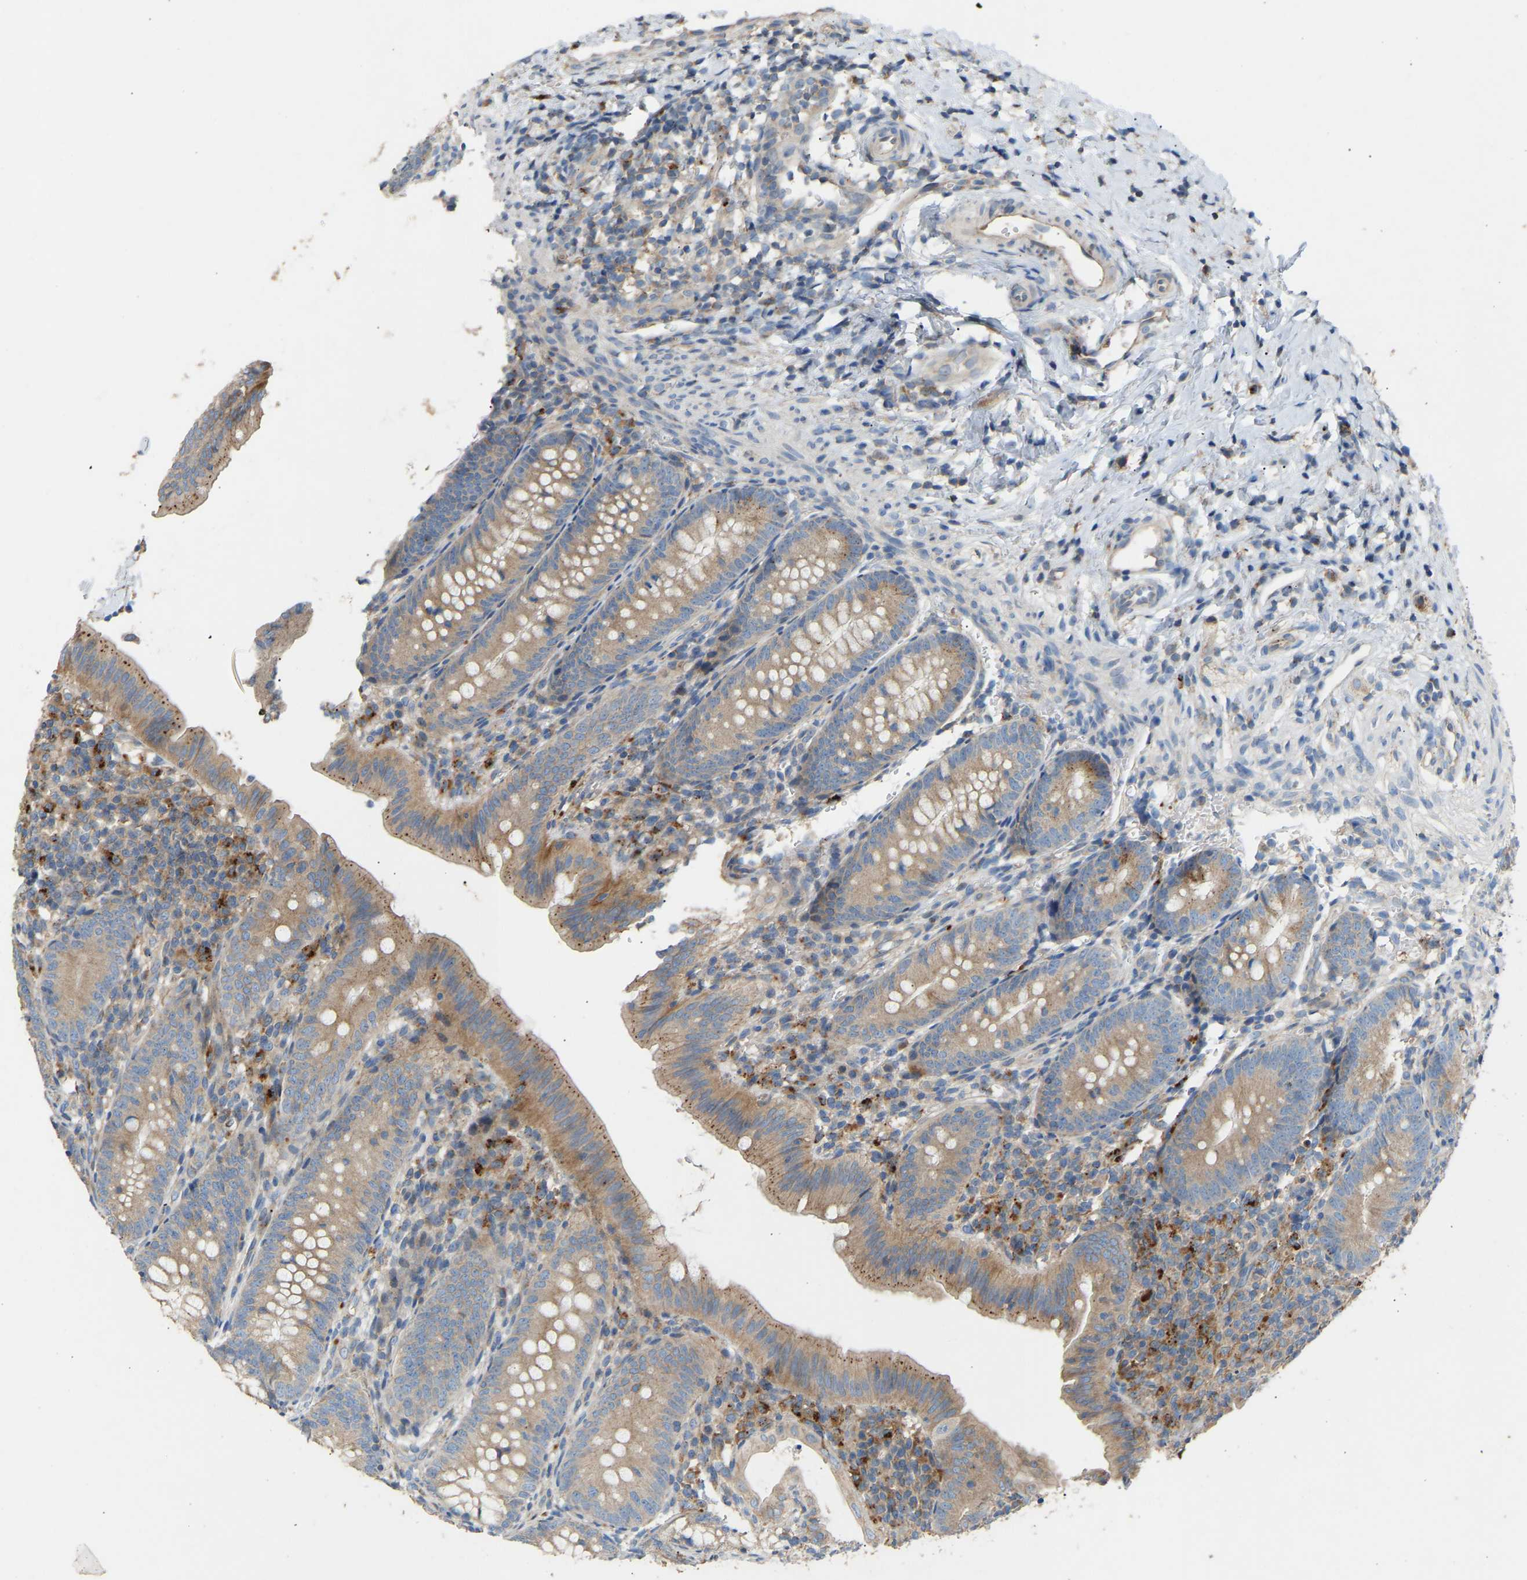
{"staining": {"intensity": "weak", "quantity": ">75%", "location": "cytoplasmic/membranous"}, "tissue": "appendix", "cell_type": "Glandular cells", "image_type": "normal", "snomed": [{"axis": "morphology", "description": "Normal tissue, NOS"}, {"axis": "topography", "description": "Appendix"}], "caption": "This micrograph shows benign appendix stained with IHC to label a protein in brown. The cytoplasmic/membranous of glandular cells show weak positivity for the protein. Nuclei are counter-stained blue.", "gene": "RGP1", "patient": {"sex": "male", "age": 1}}